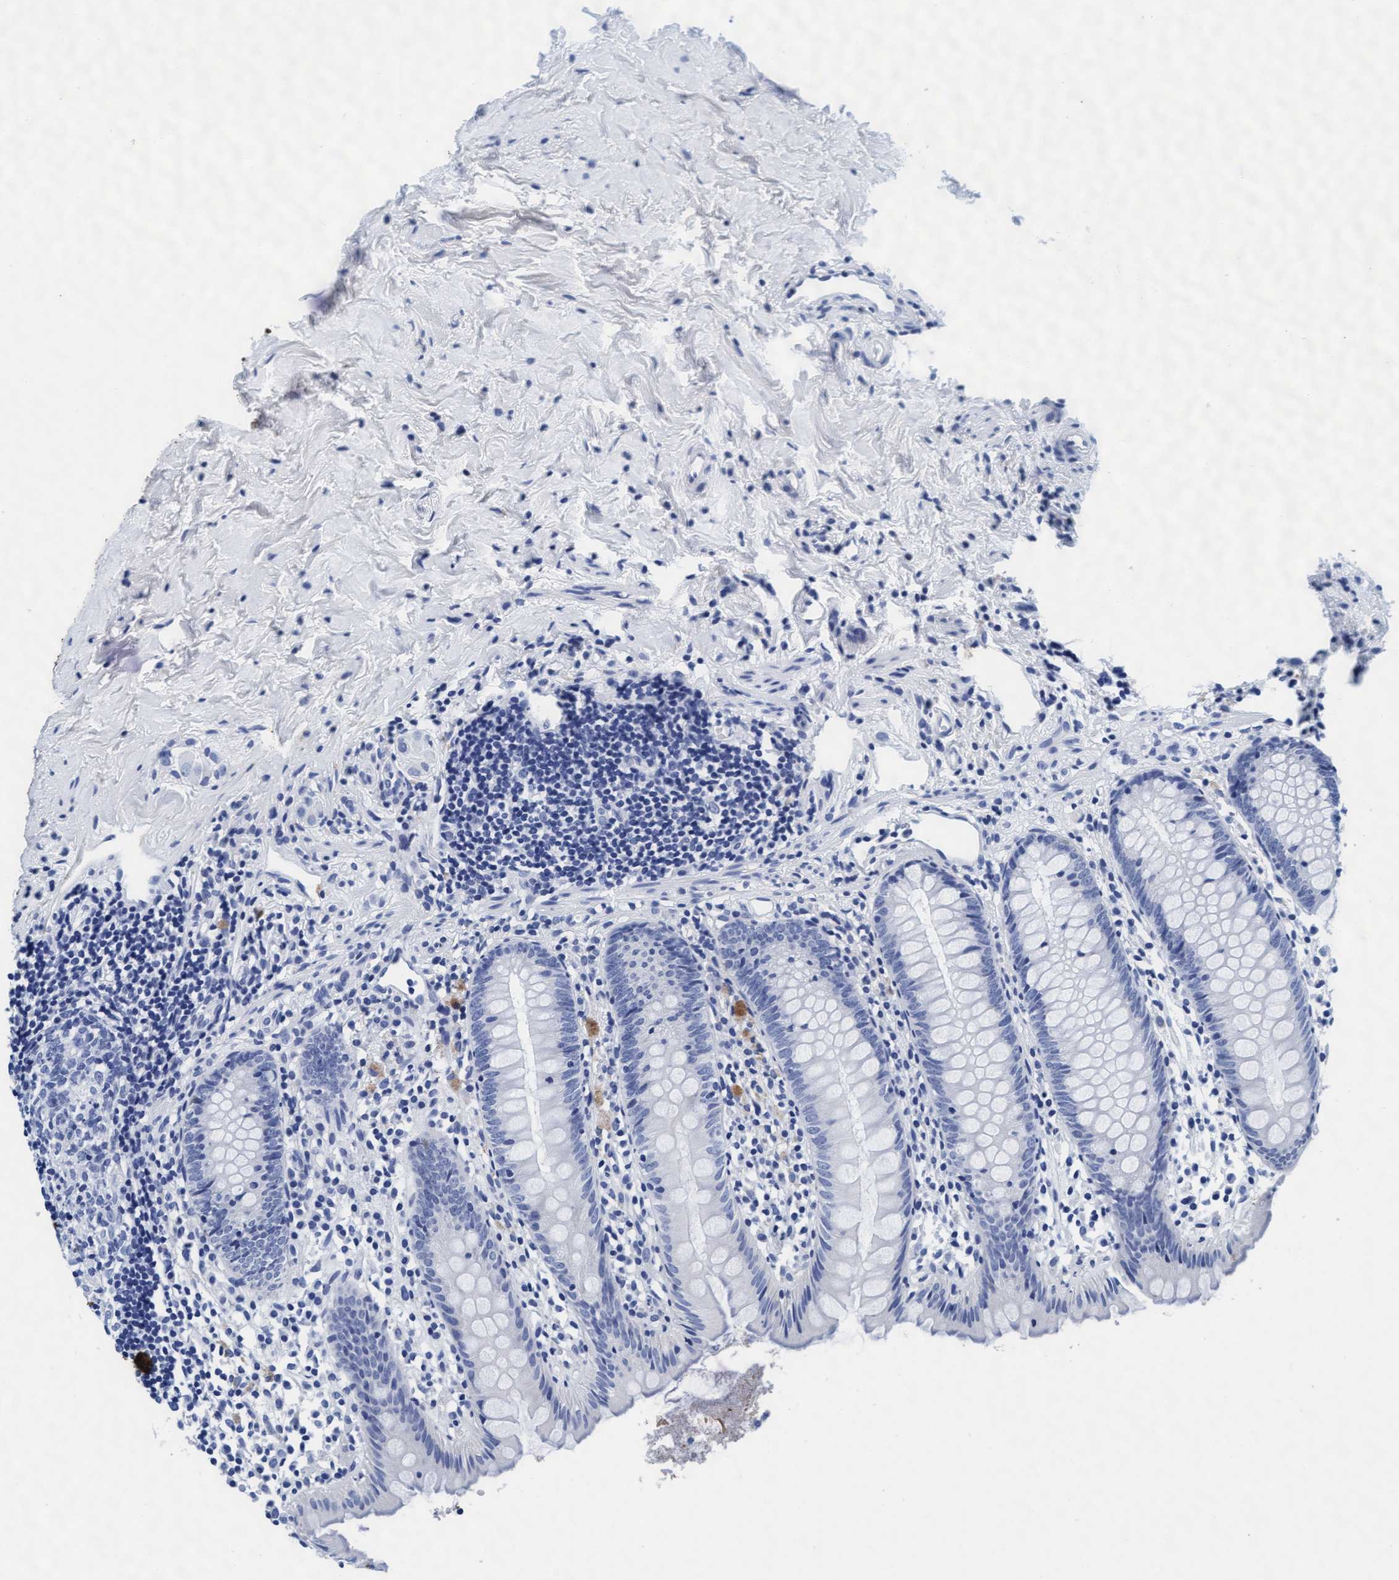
{"staining": {"intensity": "negative", "quantity": "none", "location": "none"}, "tissue": "appendix", "cell_type": "Glandular cells", "image_type": "normal", "snomed": [{"axis": "morphology", "description": "Normal tissue, NOS"}, {"axis": "topography", "description": "Appendix"}], "caption": "This image is of normal appendix stained with immunohistochemistry (IHC) to label a protein in brown with the nuclei are counter-stained blue. There is no expression in glandular cells. (DAB (3,3'-diaminobenzidine) immunohistochemistry visualized using brightfield microscopy, high magnification).", "gene": "ARSG", "patient": {"sex": "female", "age": 20}}